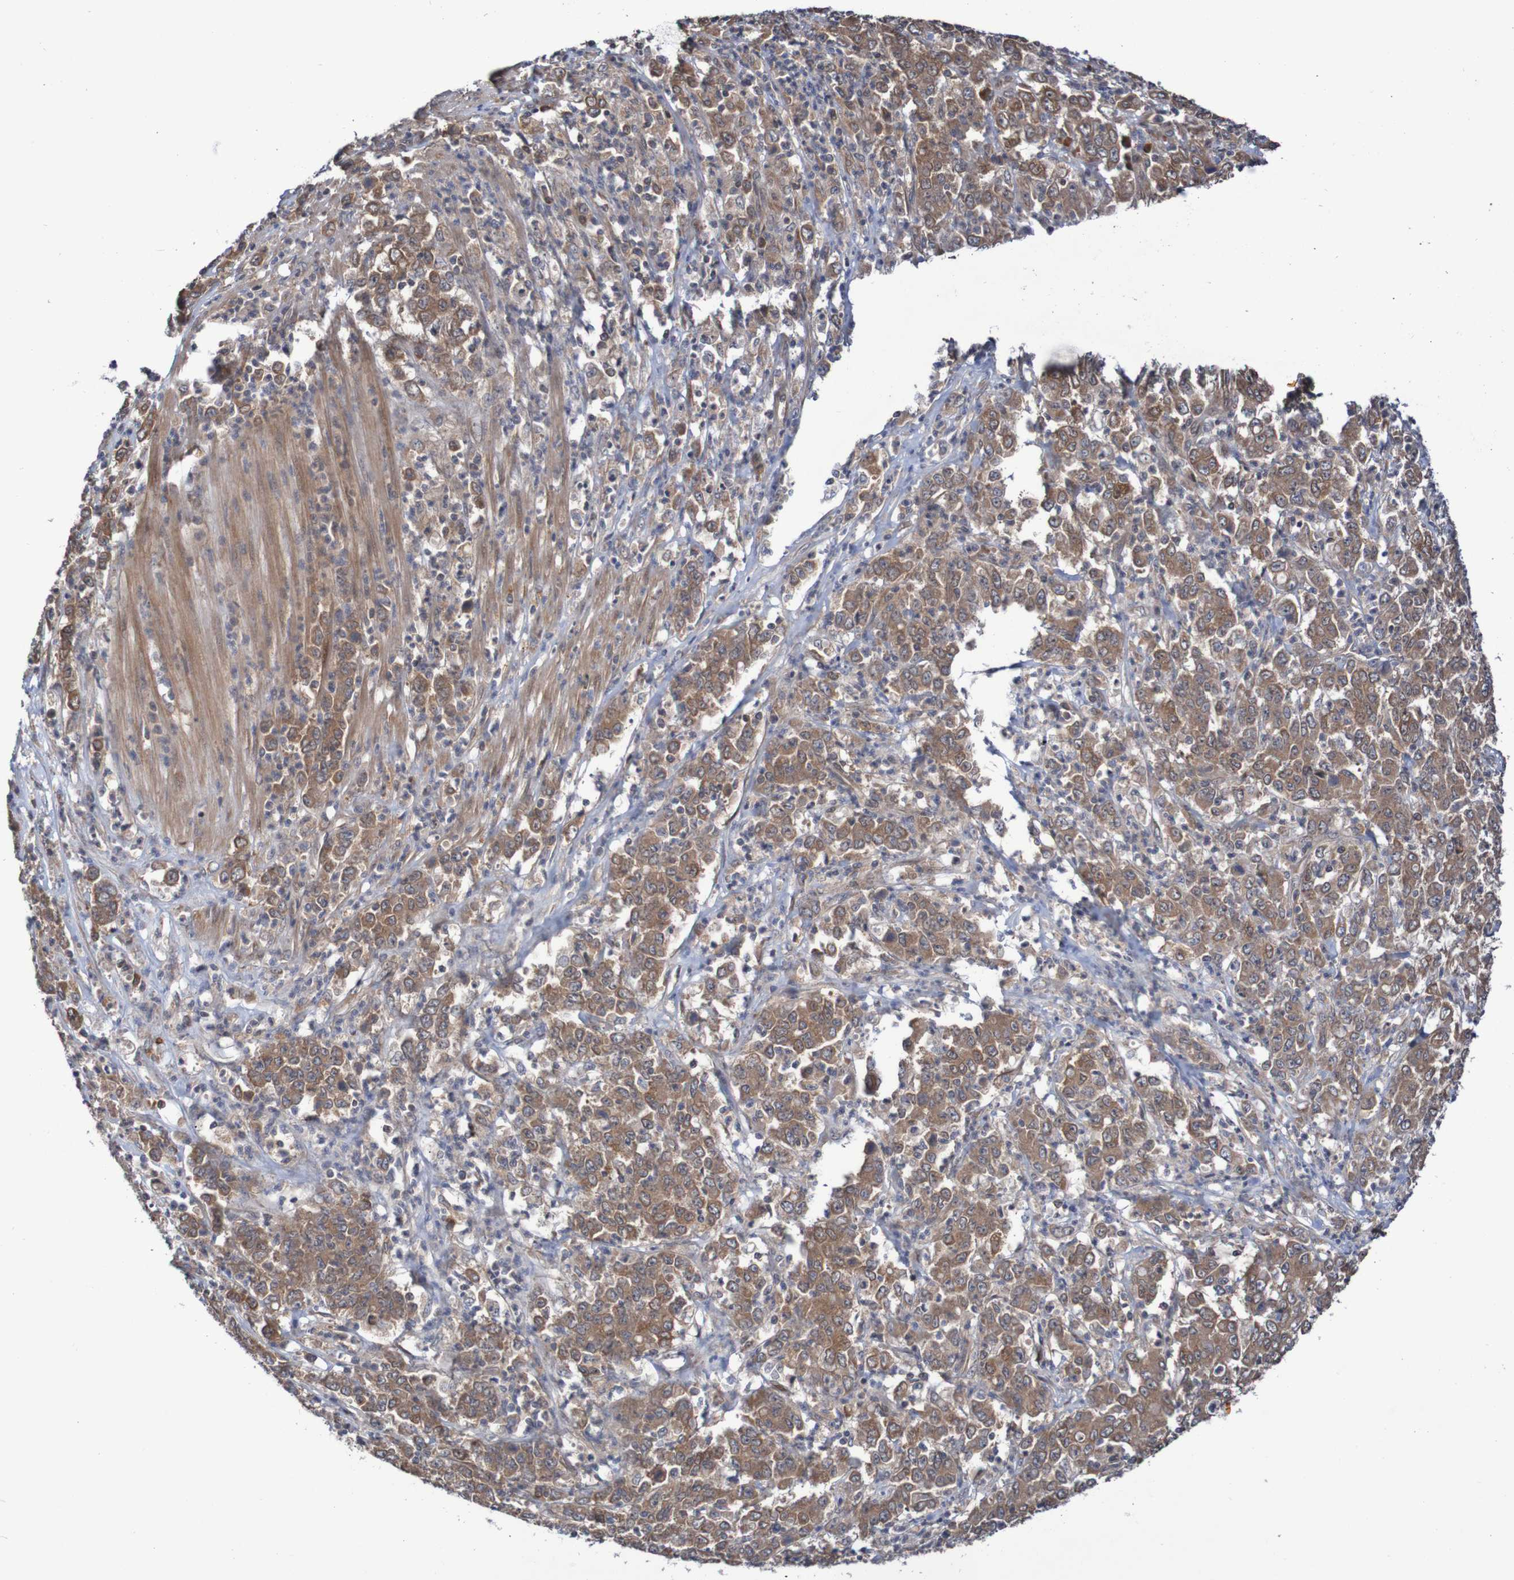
{"staining": {"intensity": "moderate", "quantity": ">75%", "location": "cytoplasmic/membranous"}, "tissue": "stomach cancer", "cell_type": "Tumor cells", "image_type": "cancer", "snomed": [{"axis": "morphology", "description": "Adenocarcinoma, NOS"}, {"axis": "topography", "description": "Stomach, lower"}], "caption": "Human stomach cancer (adenocarcinoma) stained with a brown dye exhibits moderate cytoplasmic/membranous positive positivity in approximately >75% of tumor cells.", "gene": "PHPT1", "patient": {"sex": "female", "age": 71}}